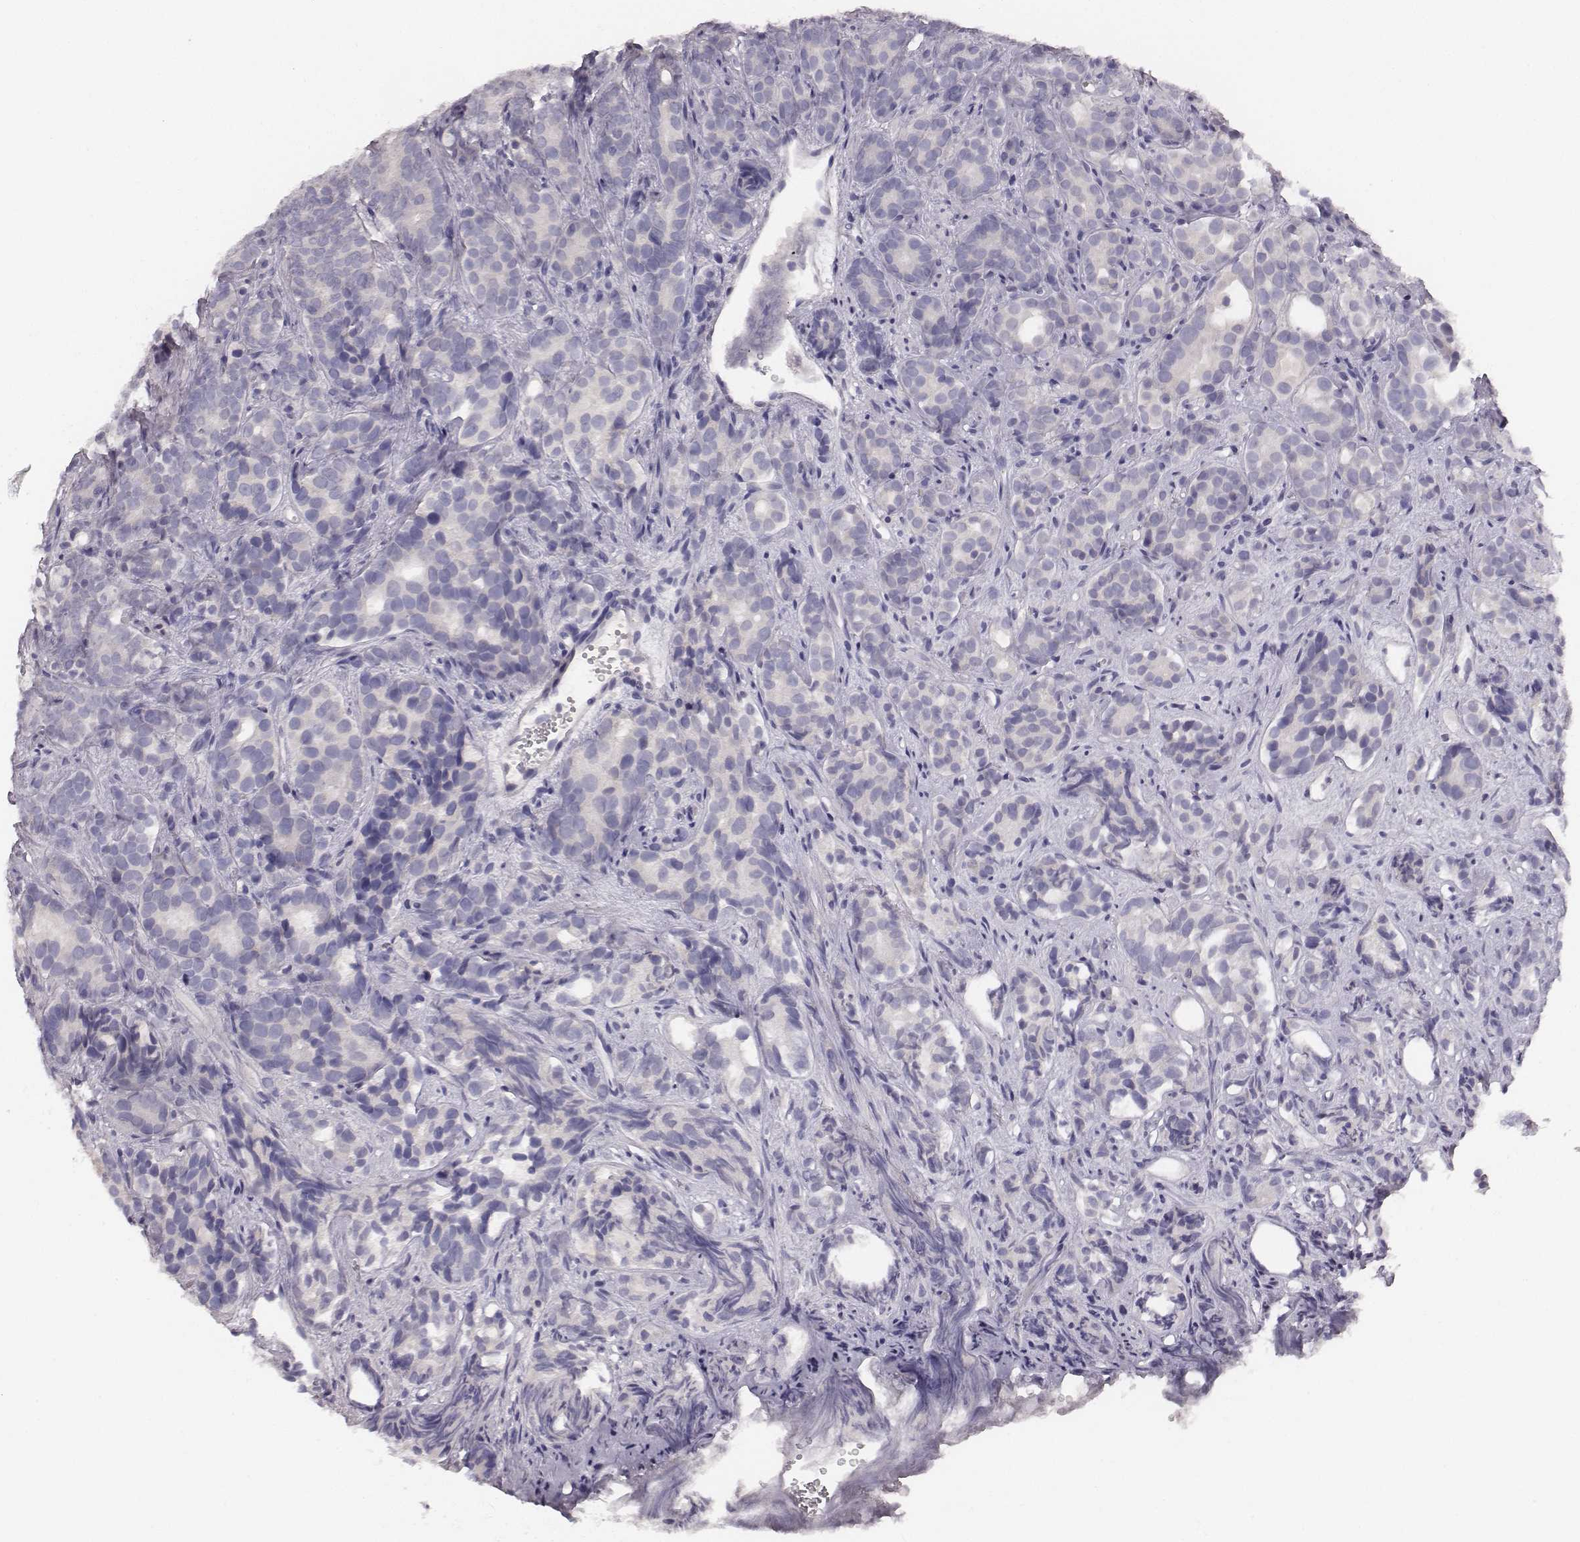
{"staining": {"intensity": "negative", "quantity": "none", "location": "none"}, "tissue": "prostate cancer", "cell_type": "Tumor cells", "image_type": "cancer", "snomed": [{"axis": "morphology", "description": "Adenocarcinoma, High grade"}, {"axis": "topography", "description": "Prostate"}], "caption": "Micrograph shows no protein expression in tumor cells of prostate cancer (adenocarcinoma (high-grade)) tissue.", "gene": "MYH6", "patient": {"sex": "male", "age": 84}}